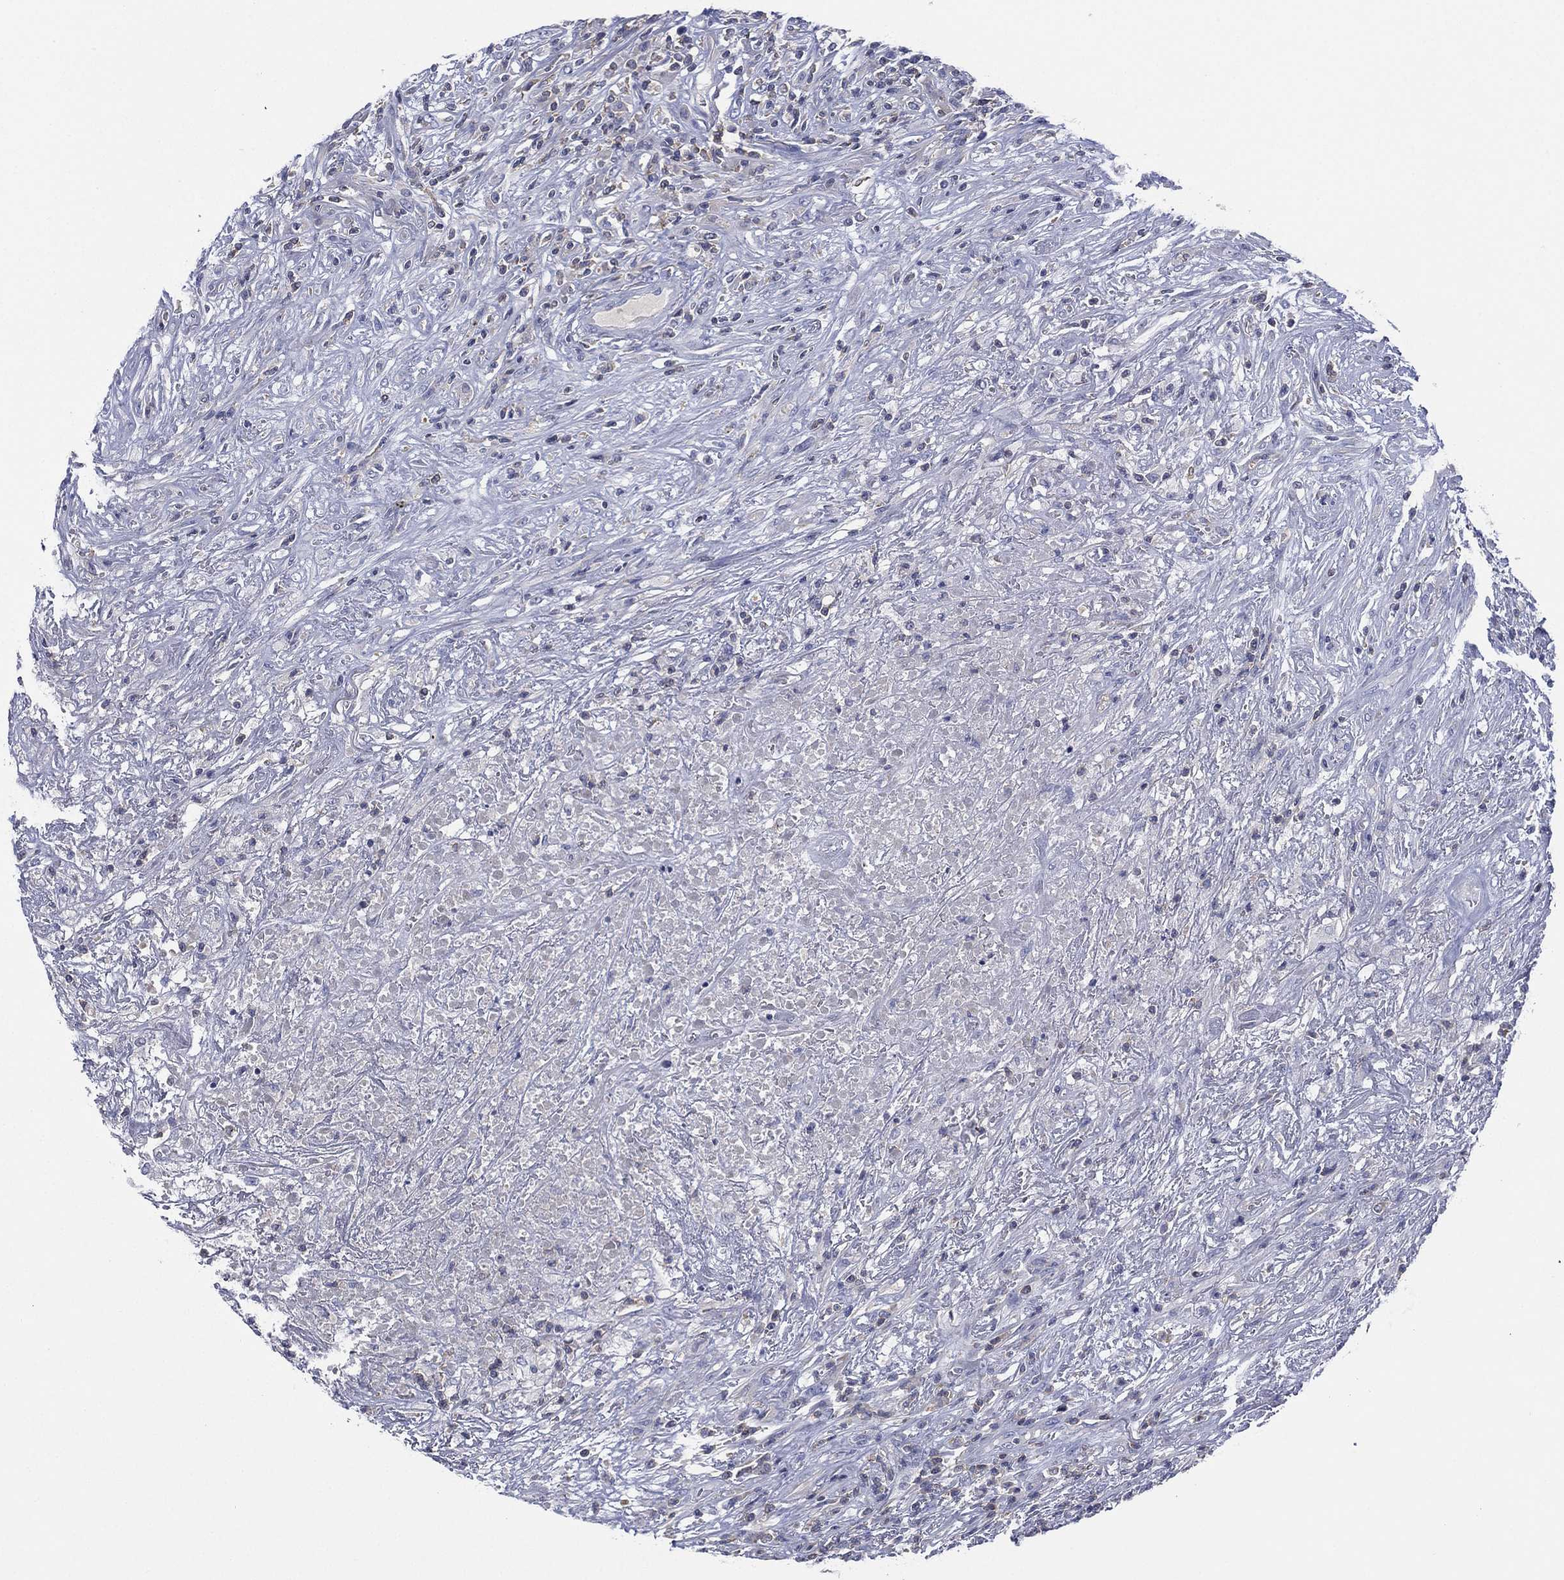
{"staining": {"intensity": "negative", "quantity": "none", "location": "none"}, "tissue": "lymphoma", "cell_type": "Tumor cells", "image_type": "cancer", "snomed": [{"axis": "morphology", "description": "Malignant lymphoma, non-Hodgkin's type, High grade"}, {"axis": "topography", "description": "Lung"}], "caption": "Tumor cells are negative for brown protein staining in lymphoma. The staining was performed using DAB (3,3'-diaminobenzidine) to visualize the protein expression in brown, while the nuclei were stained in blue with hematoxylin (Magnification: 20x).", "gene": "SEPTIN1", "patient": {"sex": "male", "age": 79}}